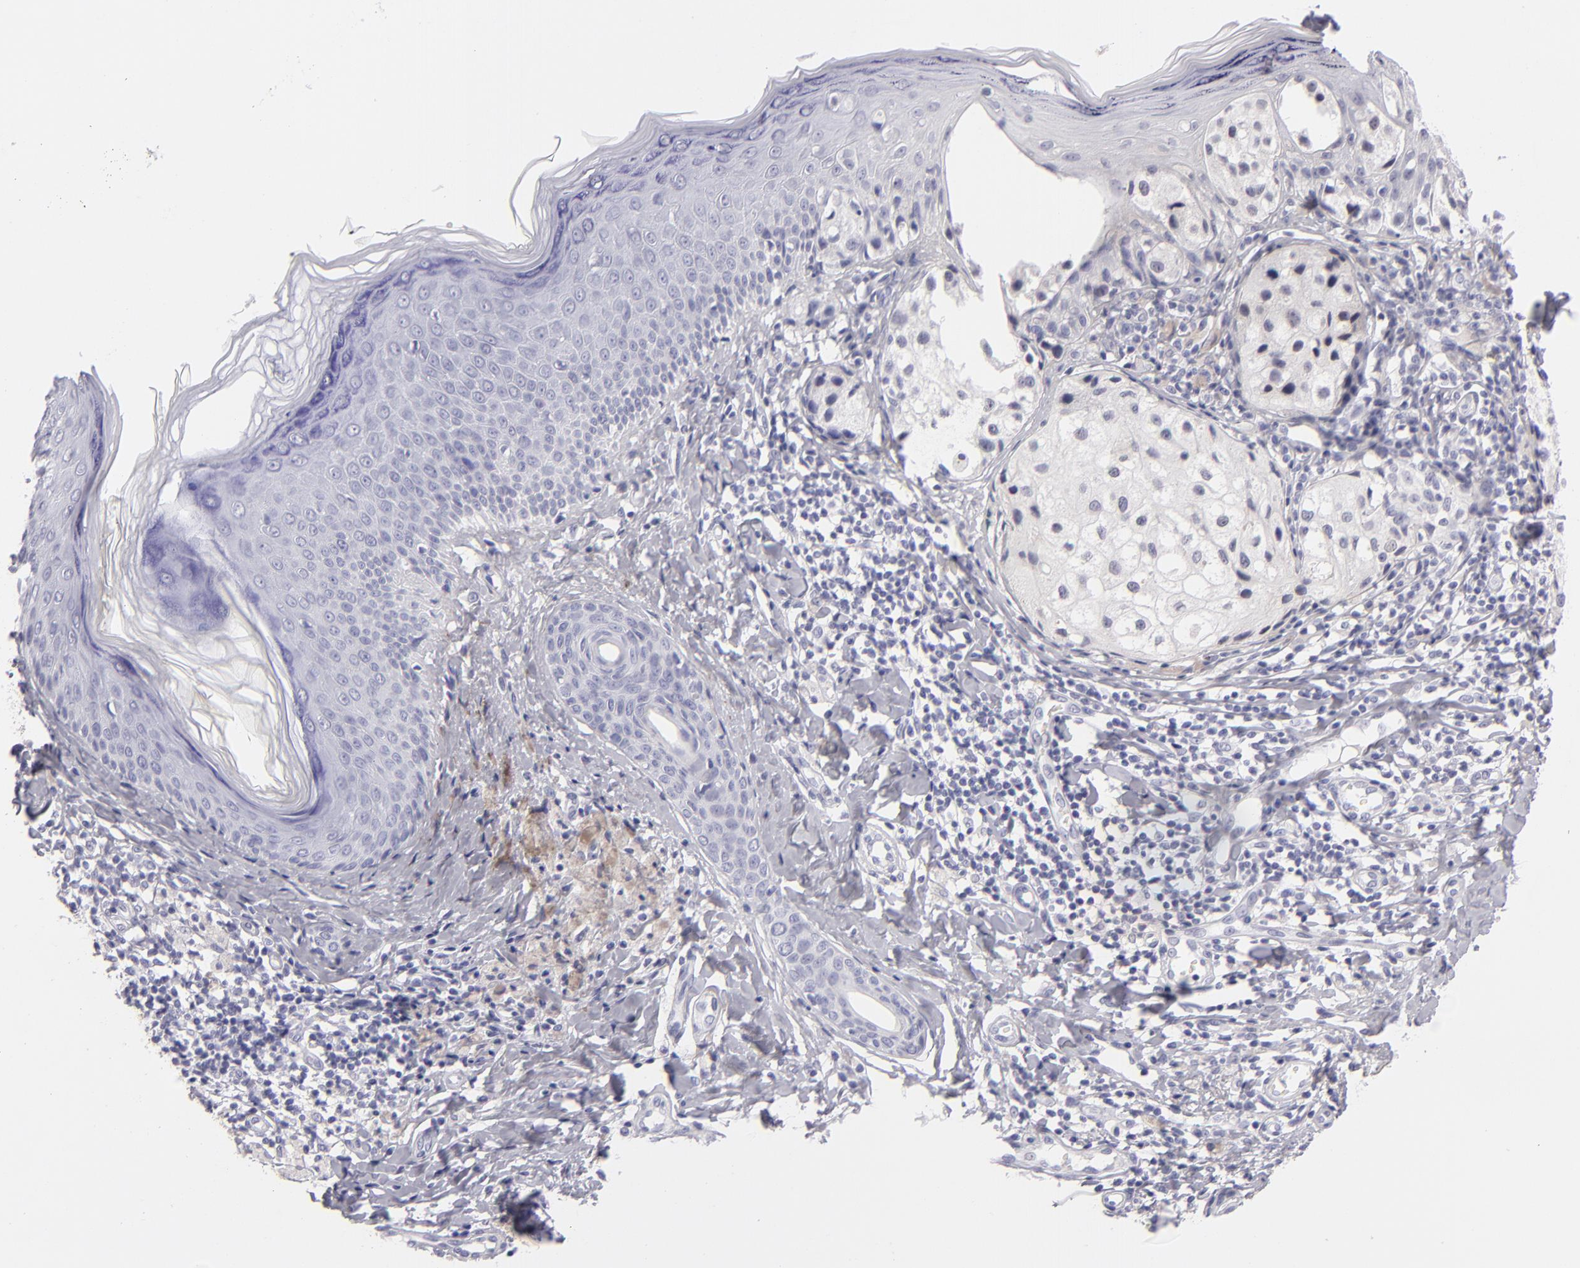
{"staining": {"intensity": "negative", "quantity": "none", "location": "none"}, "tissue": "melanoma", "cell_type": "Tumor cells", "image_type": "cancer", "snomed": [{"axis": "morphology", "description": "Malignant melanoma, NOS"}, {"axis": "topography", "description": "Skin"}], "caption": "IHC of melanoma reveals no staining in tumor cells.", "gene": "VIL1", "patient": {"sex": "male", "age": 23}}